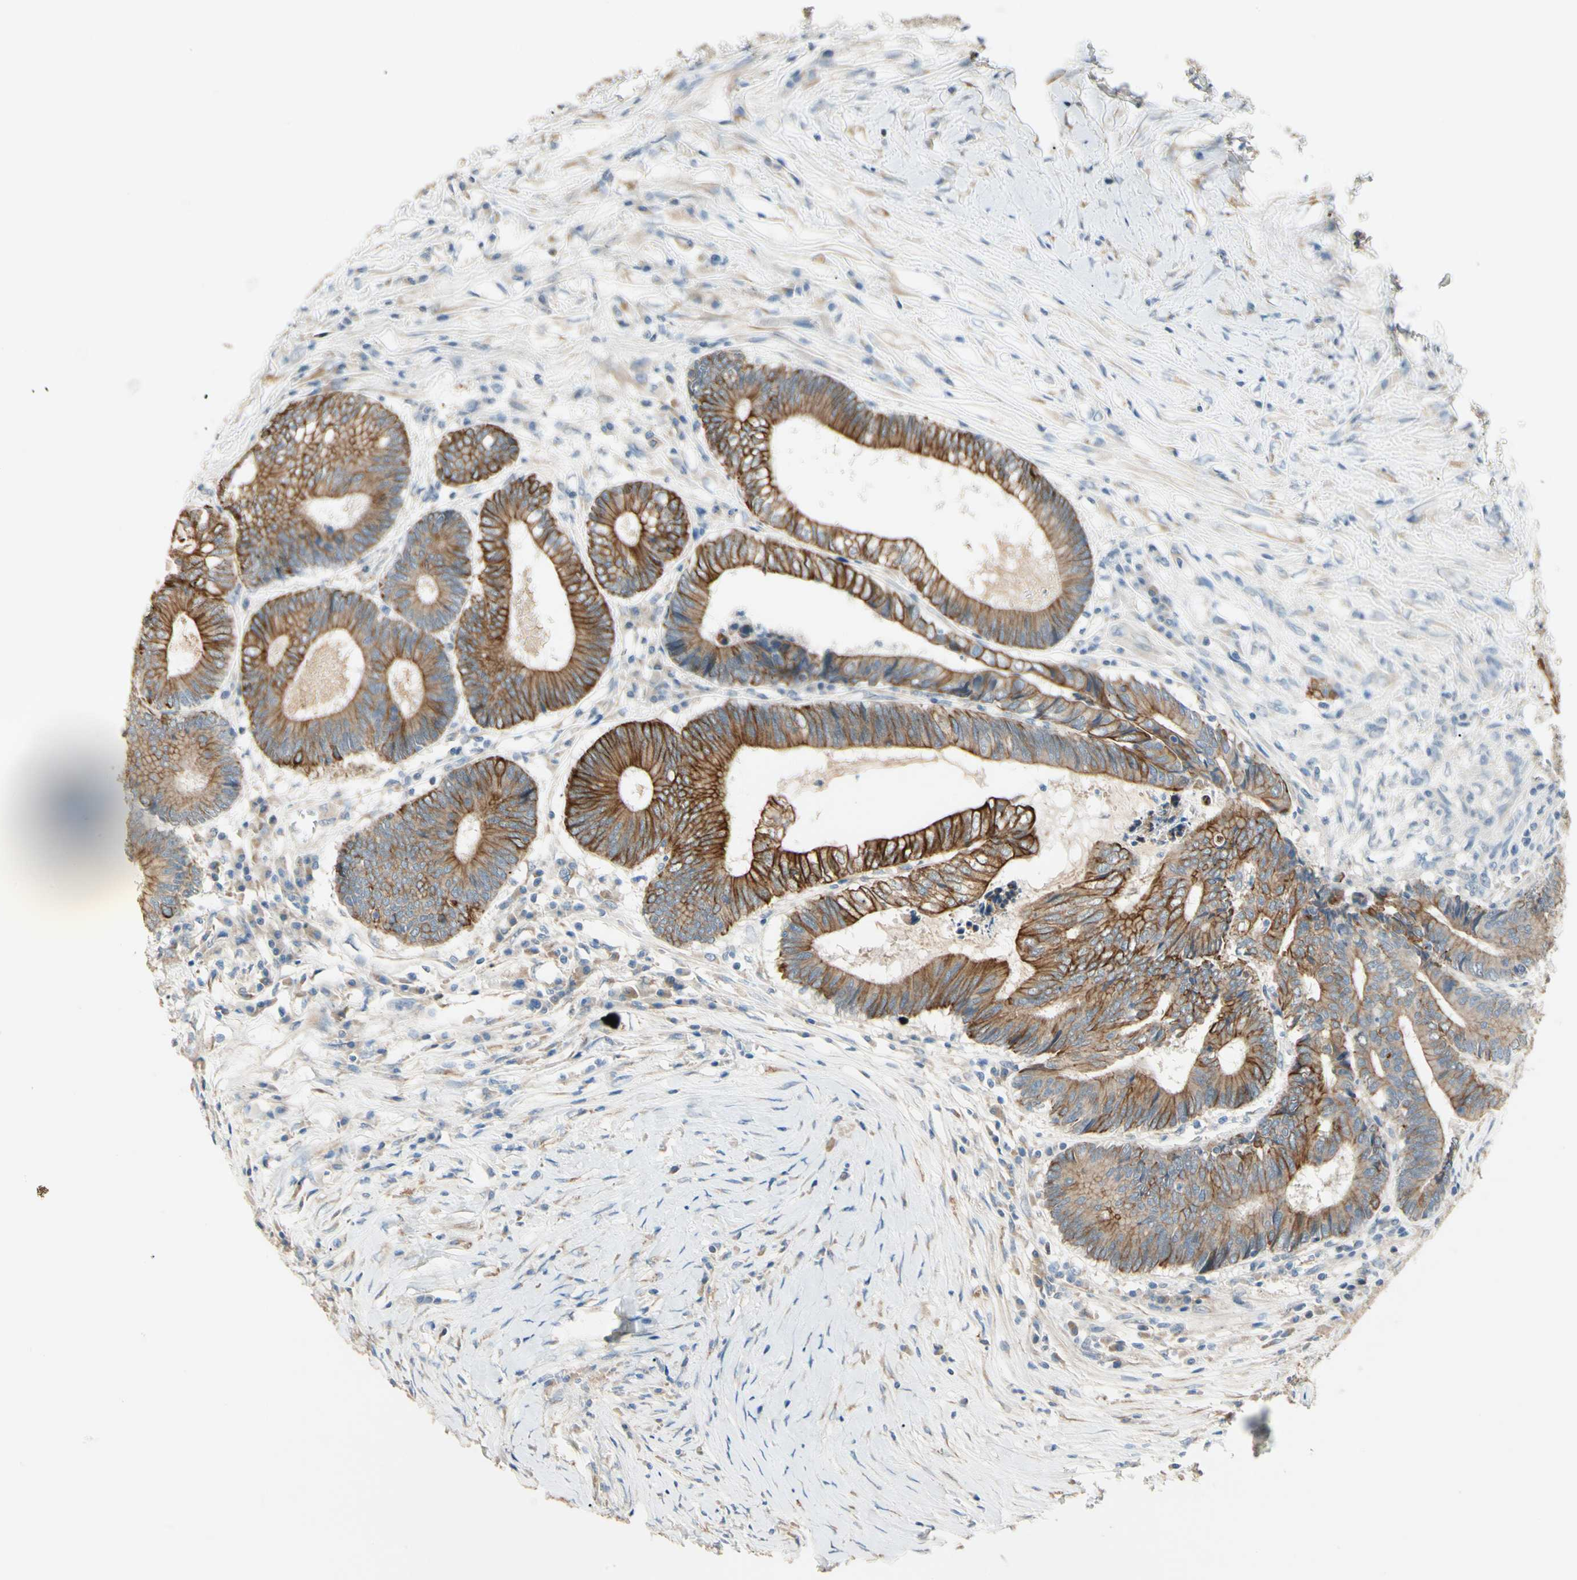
{"staining": {"intensity": "strong", "quantity": ">75%", "location": "cytoplasmic/membranous"}, "tissue": "colorectal cancer", "cell_type": "Tumor cells", "image_type": "cancer", "snomed": [{"axis": "morphology", "description": "Adenocarcinoma, NOS"}, {"axis": "topography", "description": "Rectum"}], "caption": "Colorectal adenocarcinoma stained for a protein (brown) exhibits strong cytoplasmic/membranous positive positivity in about >75% of tumor cells.", "gene": "DUSP12", "patient": {"sex": "male", "age": 63}}